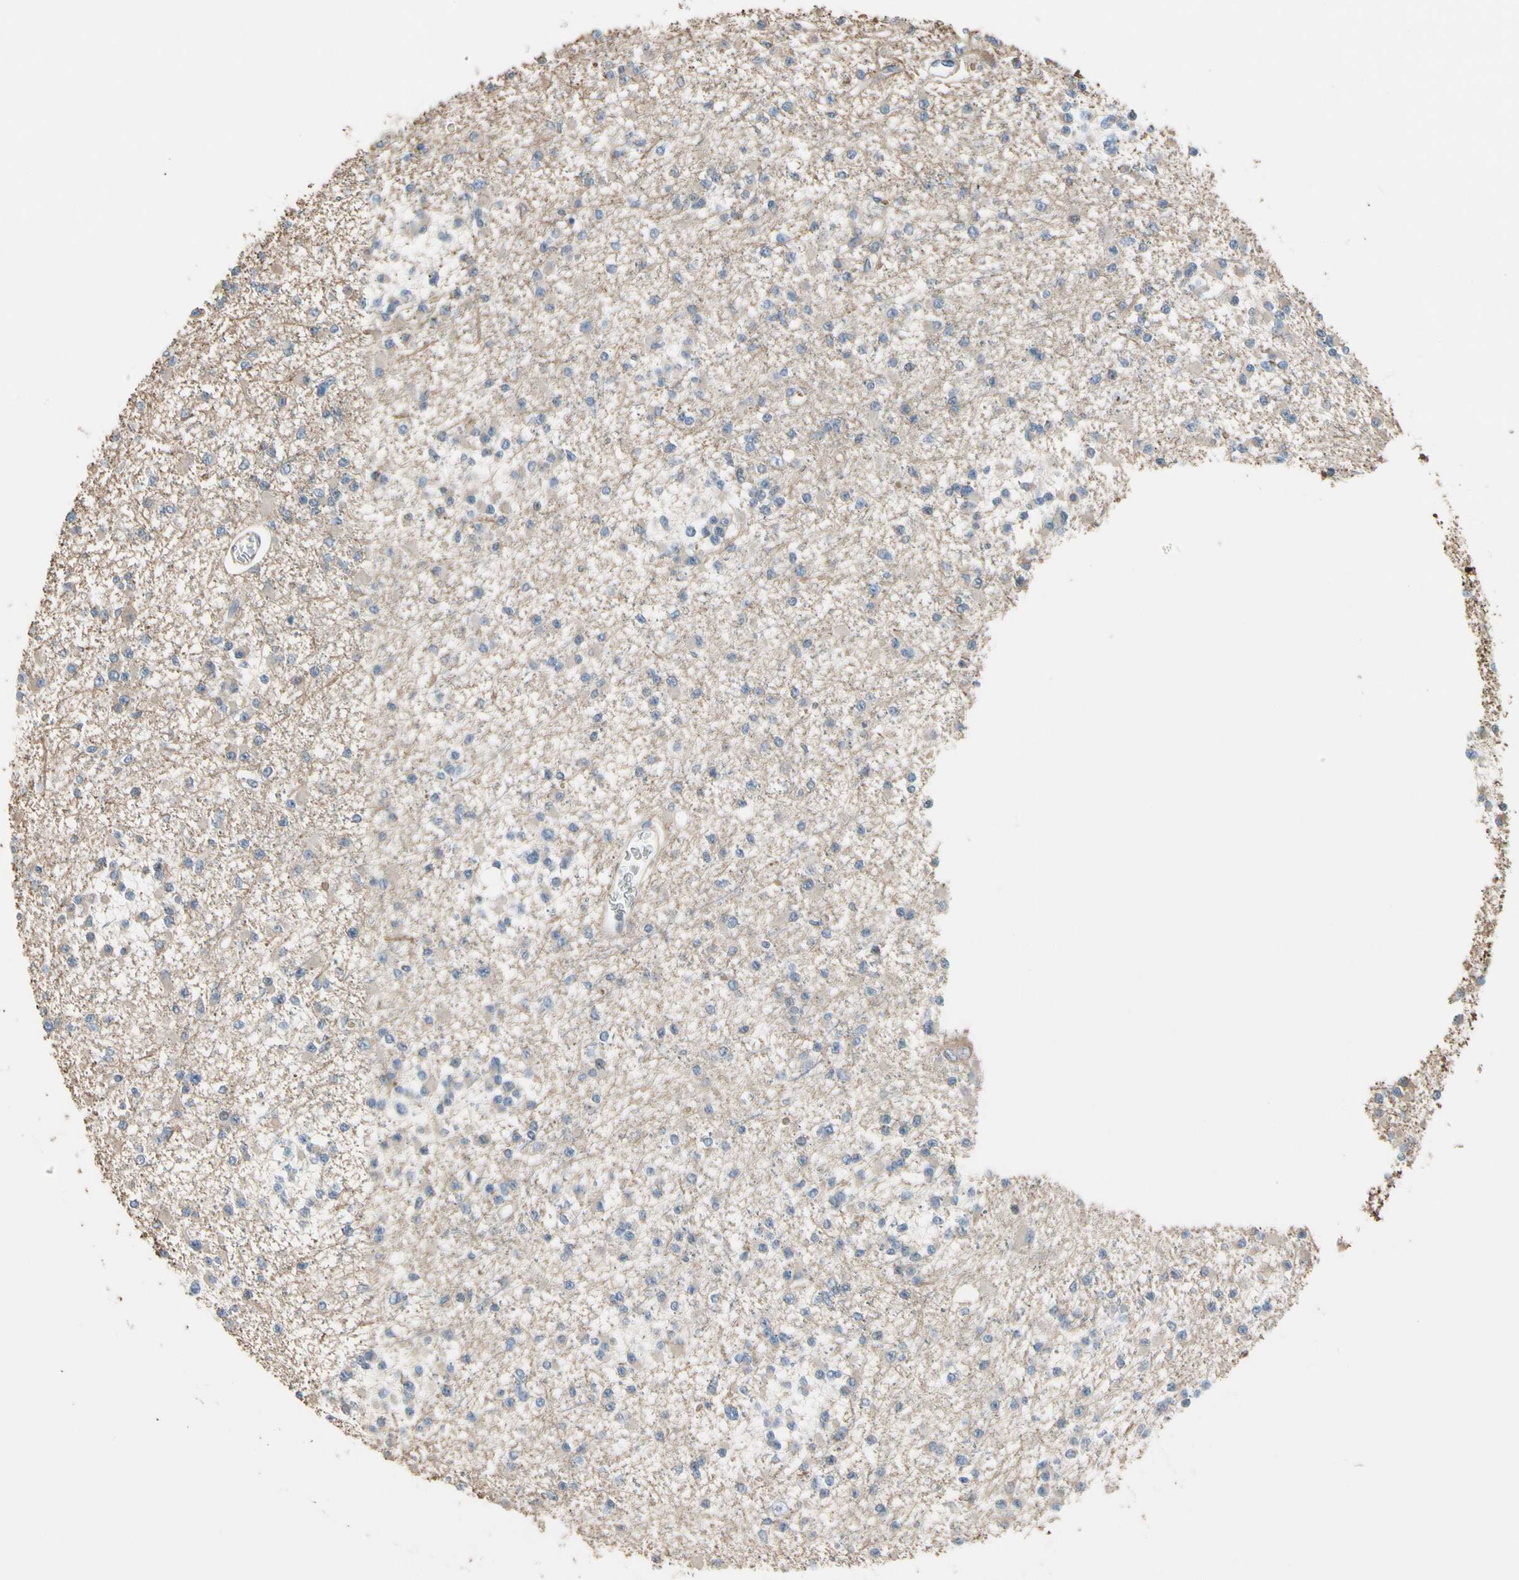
{"staining": {"intensity": "weak", "quantity": "25%-75%", "location": "cytoplasmic/membranous"}, "tissue": "glioma", "cell_type": "Tumor cells", "image_type": "cancer", "snomed": [{"axis": "morphology", "description": "Glioma, malignant, Low grade"}, {"axis": "topography", "description": "Brain"}], "caption": "The immunohistochemical stain labels weak cytoplasmic/membranous positivity in tumor cells of glioma tissue. (DAB = brown stain, brightfield microscopy at high magnification).", "gene": "PIGR", "patient": {"sex": "female", "age": 22}}